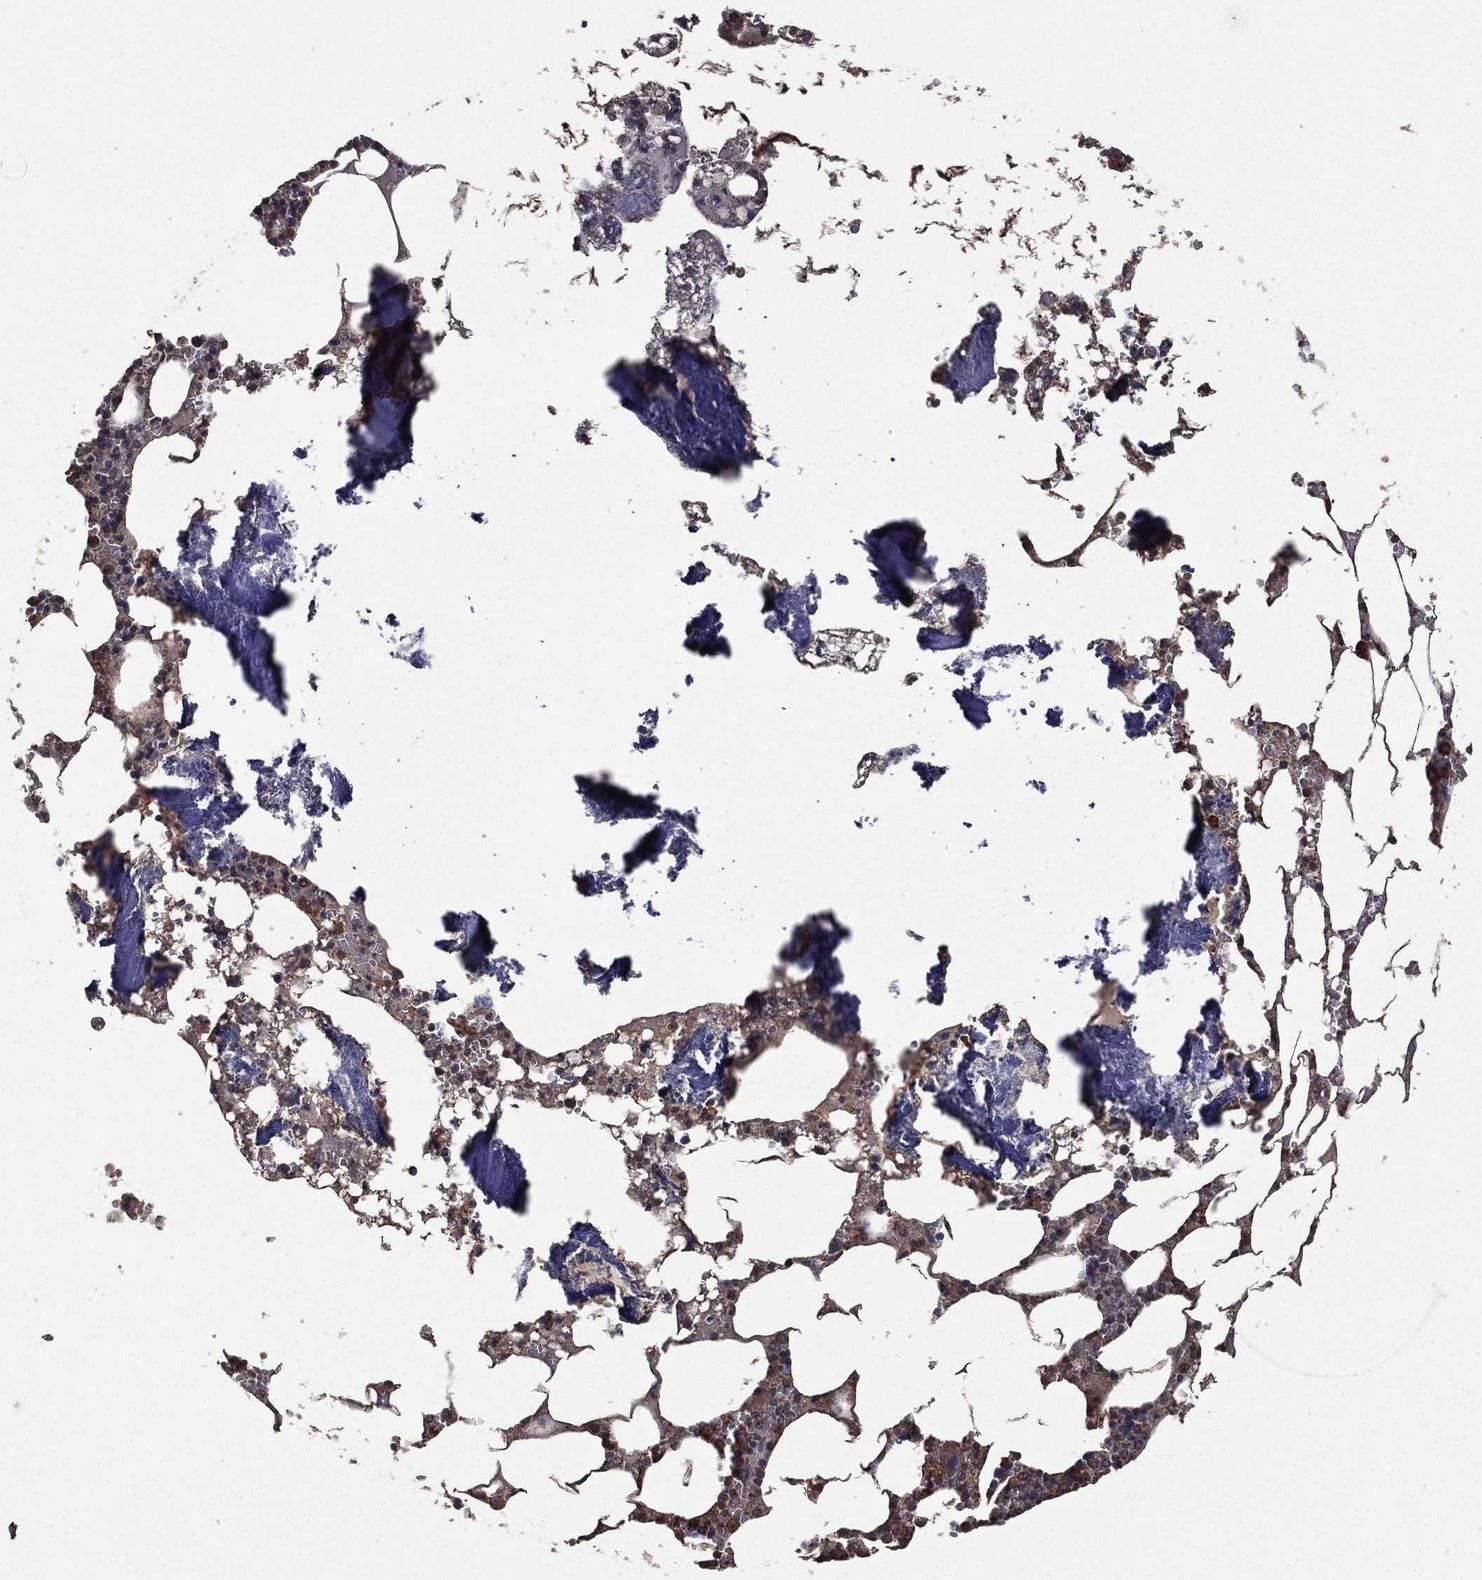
{"staining": {"intensity": "negative", "quantity": "none", "location": "none"}, "tissue": "bone marrow", "cell_type": "Hematopoietic cells", "image_type": "normal", "snomed": [{"axis": "morphology", "description": "Normal tissue, NOS"}, {"axis": "topography", "description": "Bone marrow"}], "caption": "High power microscopy photomicrograph of an IHC image of normal bone marrow, revealing no significant staining in hematopoietic cells. (Stains: DAB (3,3'-diaminobenzidine) immunohistochemistry (IHC) with hematoxylin counter stain, Microscopy: brightfield microscopy at high magnification).", "gene": "METTL27", "patient": {"sex": "female", "age": 64}}